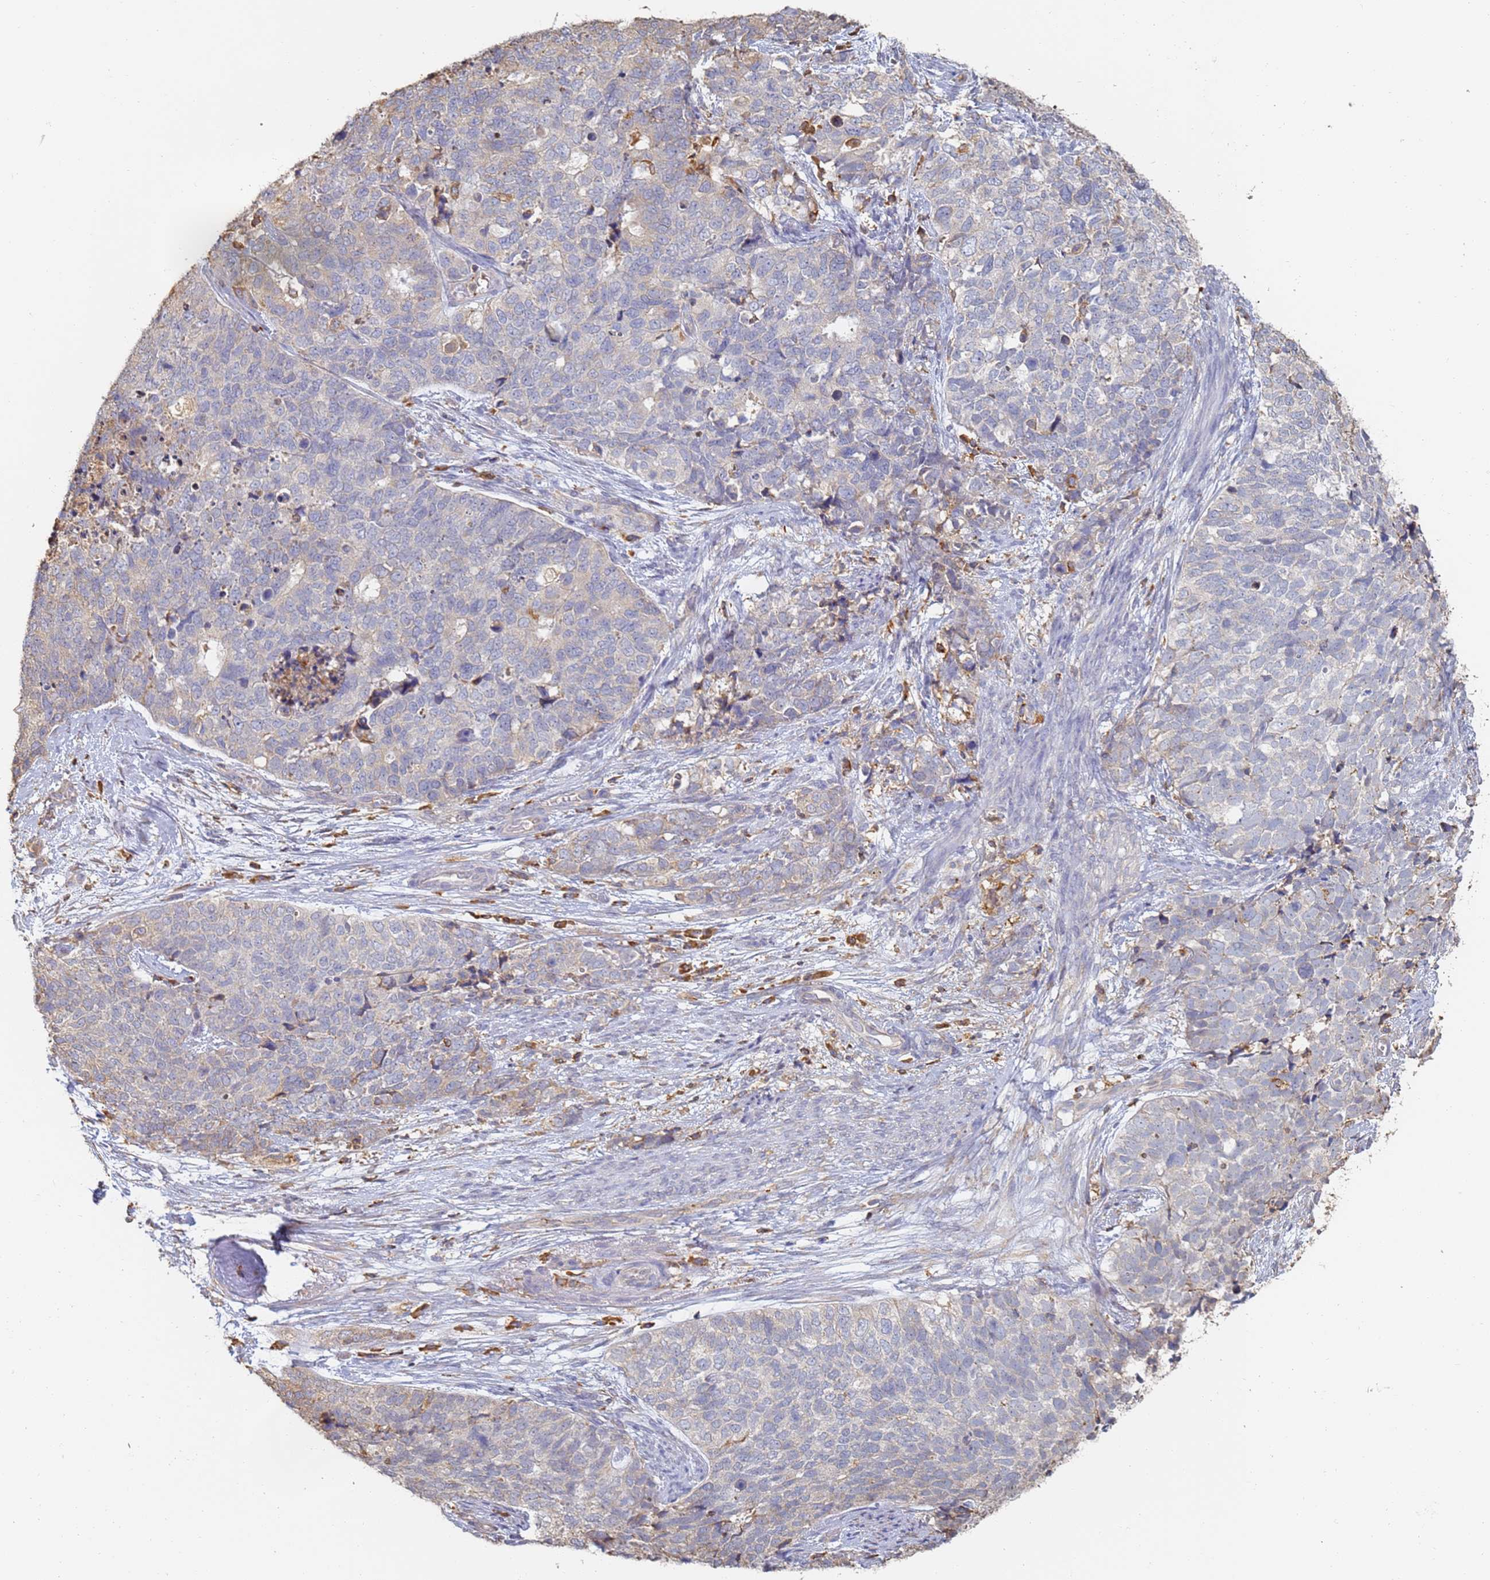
{"staining": {"intensity": "negative", "quantity": "none", "location": "none"}, "tissue": "cervical cancer", "cell_type": "Tumor cells", "image_type": "cancer", "snomed": [{"axis": "morphology", "description": "Squamous cell carcinoma, NOS"}, {"axis": "topography", "description": "Cervix"}], "caption": "There is no significant staining in tumor cells of cervical cancer.", "gene": "BIN2", "patient": {"sex": "female", "age": 63}}